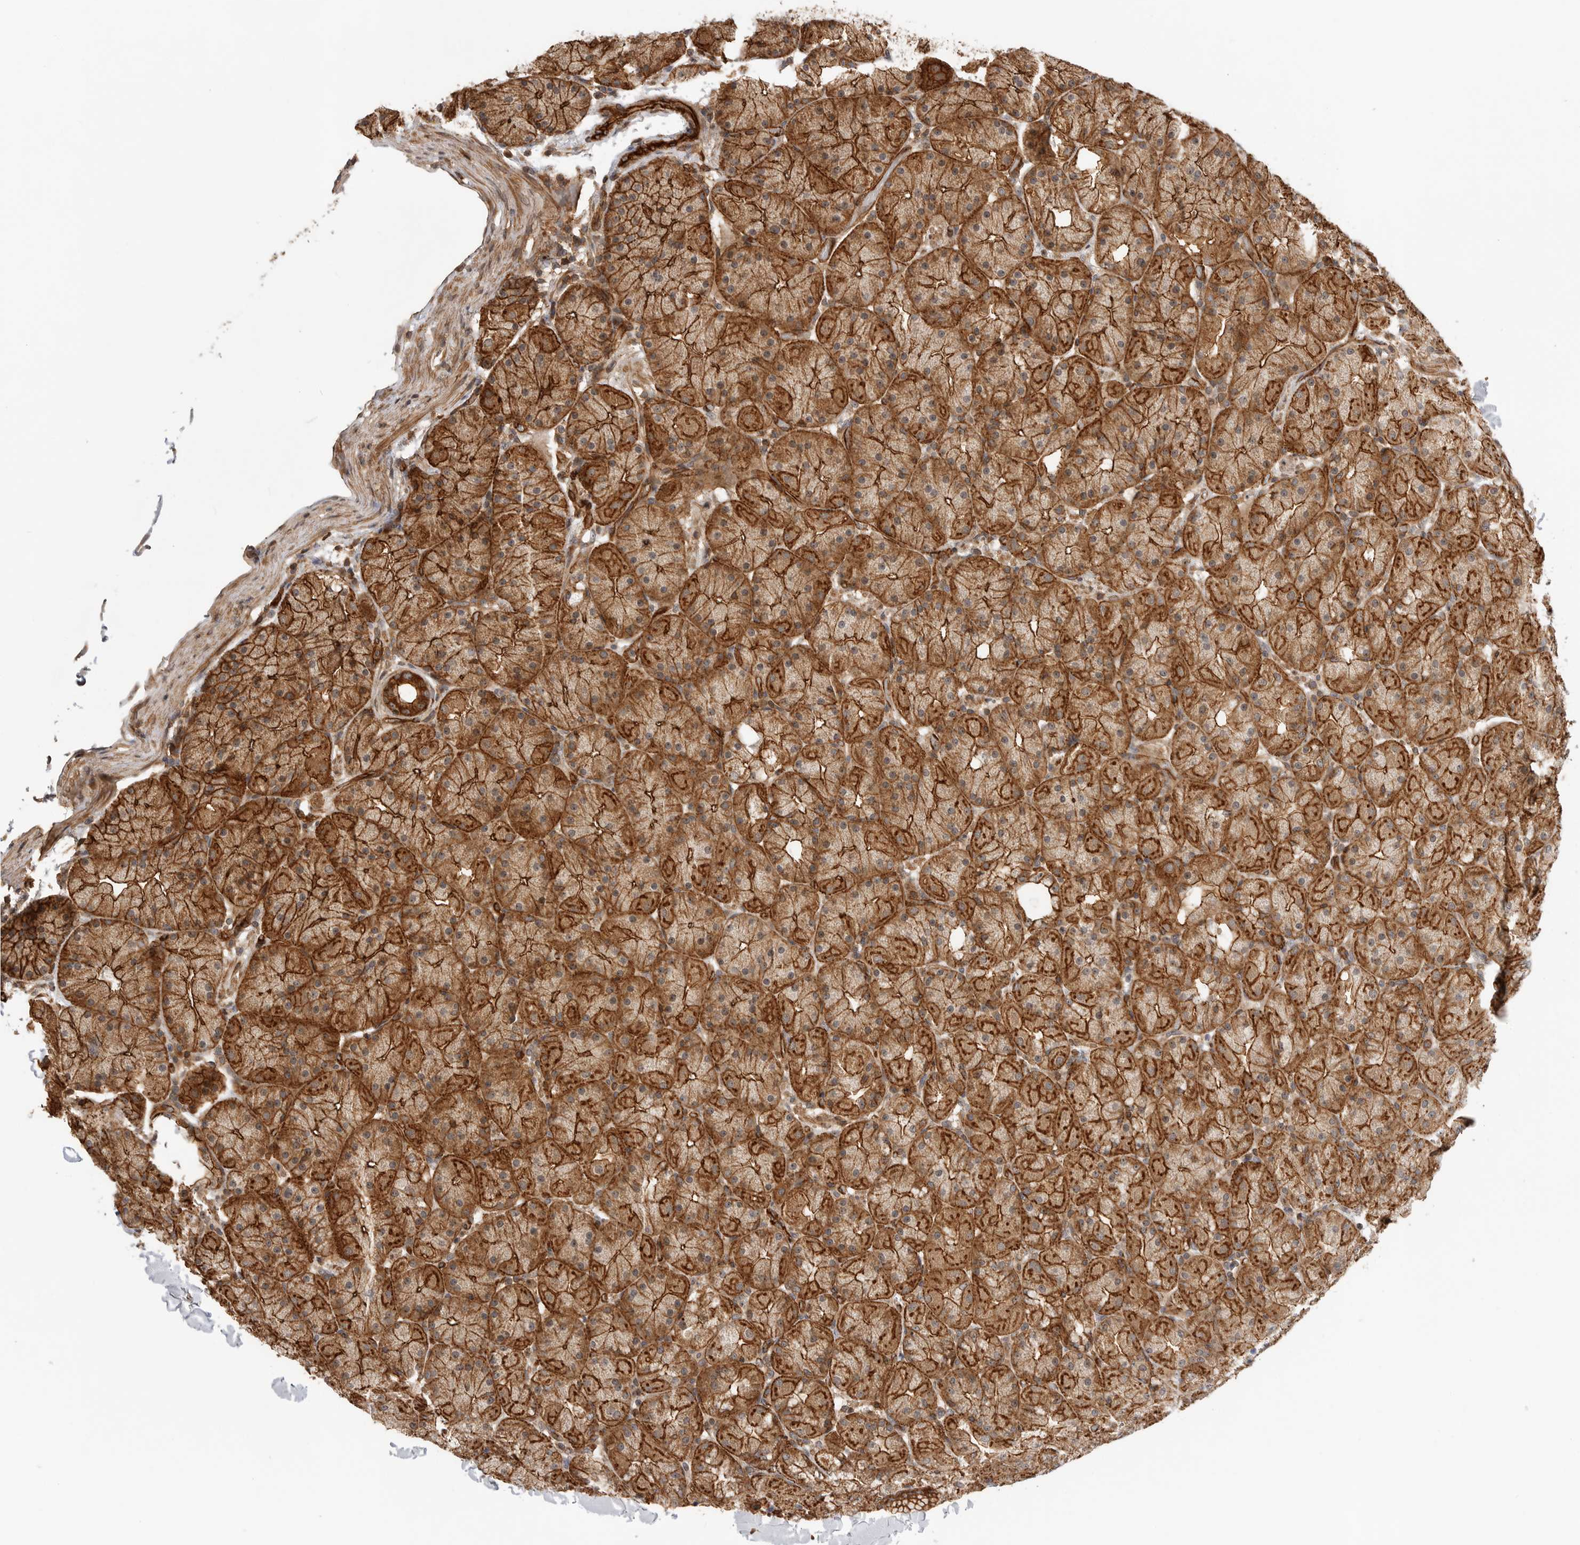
{"staining": {"intensity": "strong", "quantity": ">75%", "location": "cytoplasmic/membranous"}, "tissue": "stomach", "cell_type": "Glandular cells", "image_type": "normal", "snomed": [{"axis": "morphology", "description": "Normal tissue, NOS"}, {"axis": "topography", "description": "Stomach, upper"}, {"axis": "topography", "description": "Stomach"}], "caption": "Immunohistochemical staining of normal stomach exhibits >75% levels of strong cytoplasmic/membranous protein staining in about >75% of glandular cells. The staining was performed using DAB (3,3'-diaminobenzidine) to visualize the protein expression in brown, while the nuclei were stained in blue with hematoxylin (Magnification: 20x).", "gene": "GPATCH2", "patient": {"sex": "male", "age": 48}}